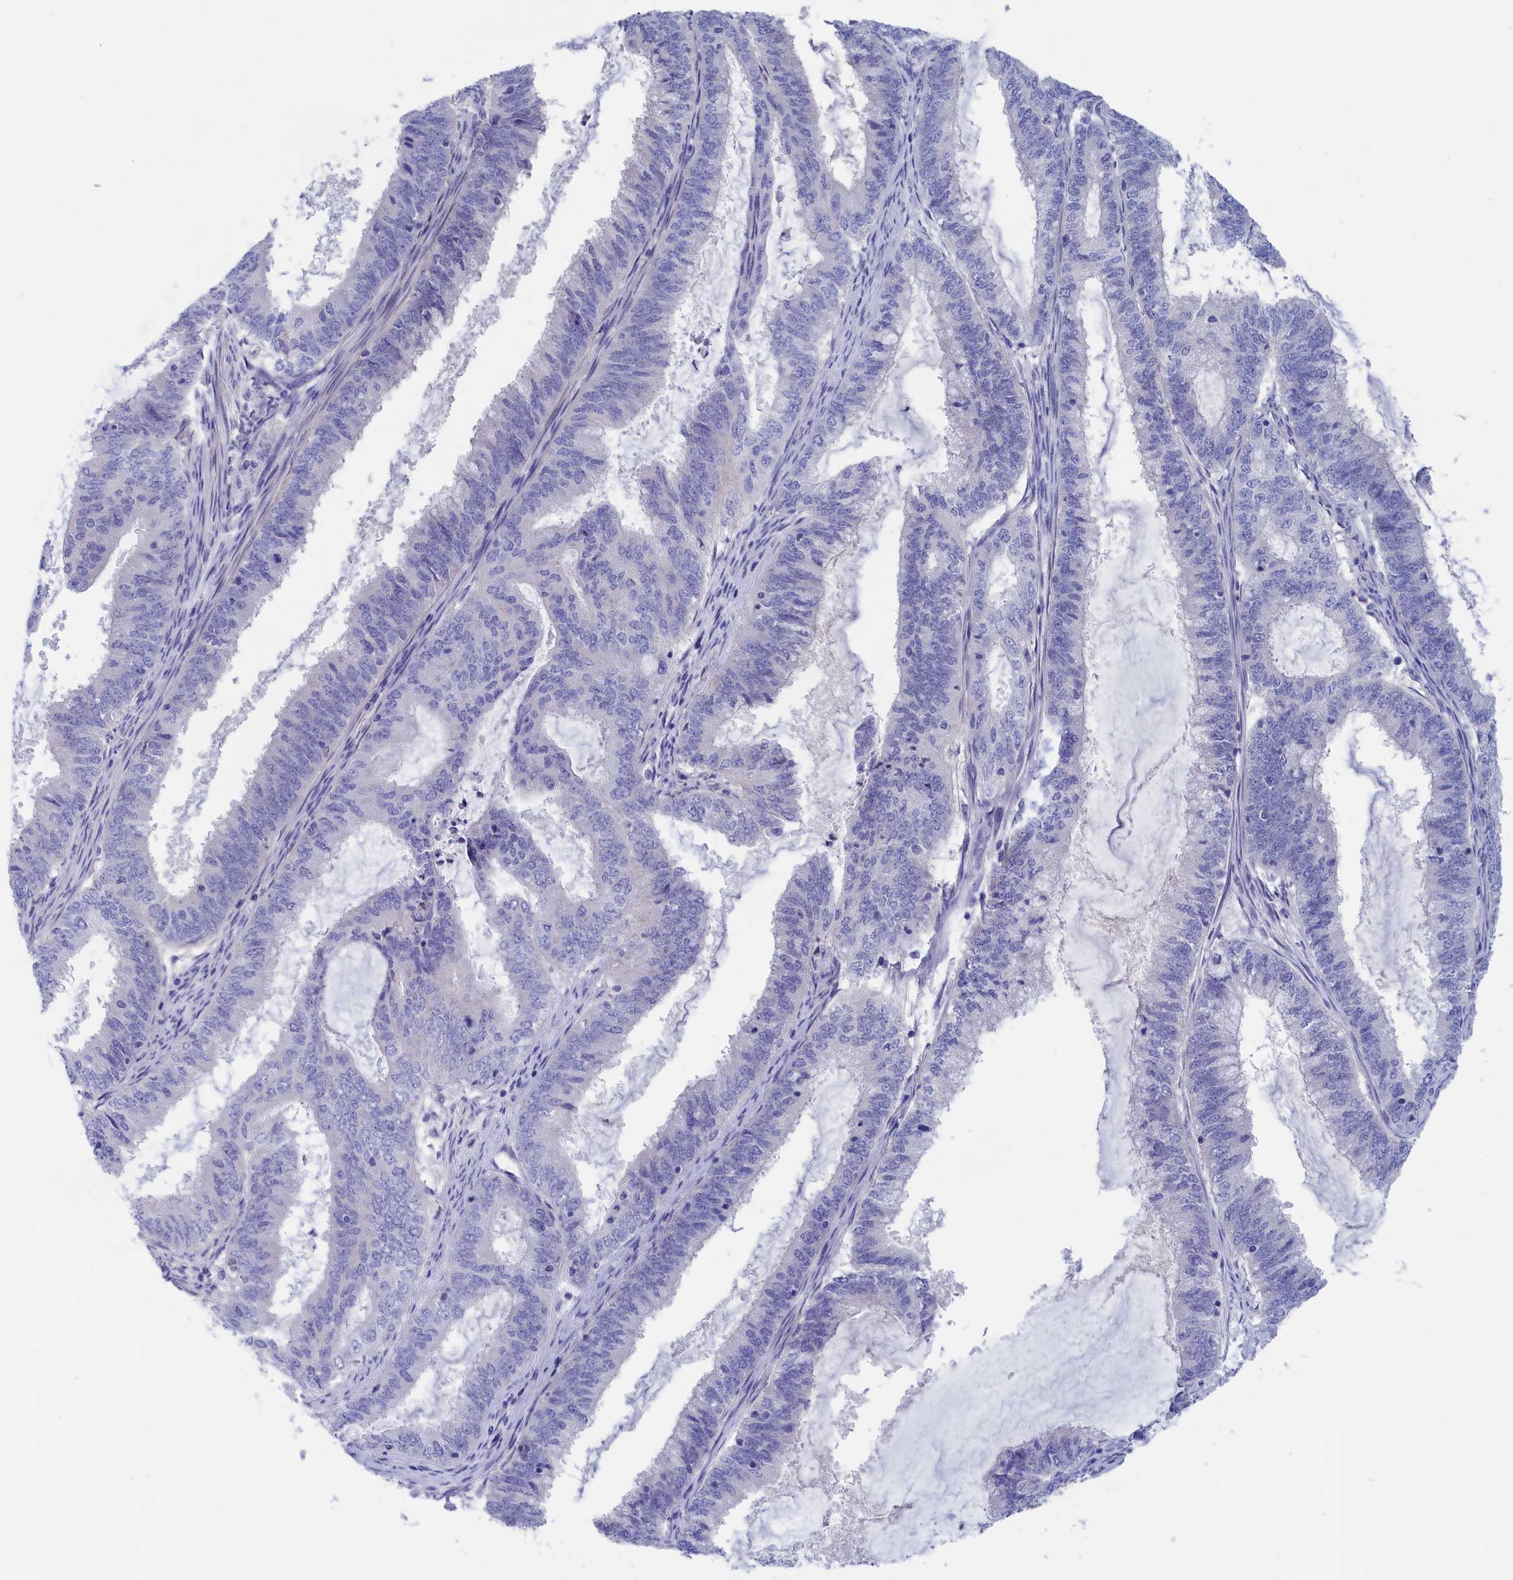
{"staining": {"intensity": "negative", "quantity": "none", "location": "none"}, "tissue": "endometrial cancer", "cell_type": "Tumor cells", "image_type": "cancer", "snomed": [{"axis": "morphology", "description": "Adenocarcinoma, NOS"}, {"axis": "topography", "description": "Endometrium"}], "caption": "An image of human endometrial adenocarcinoma is negative for staining in tumor cells.", "gene": "VPS35L", "patient": {"sex": "female", "age": 51}}